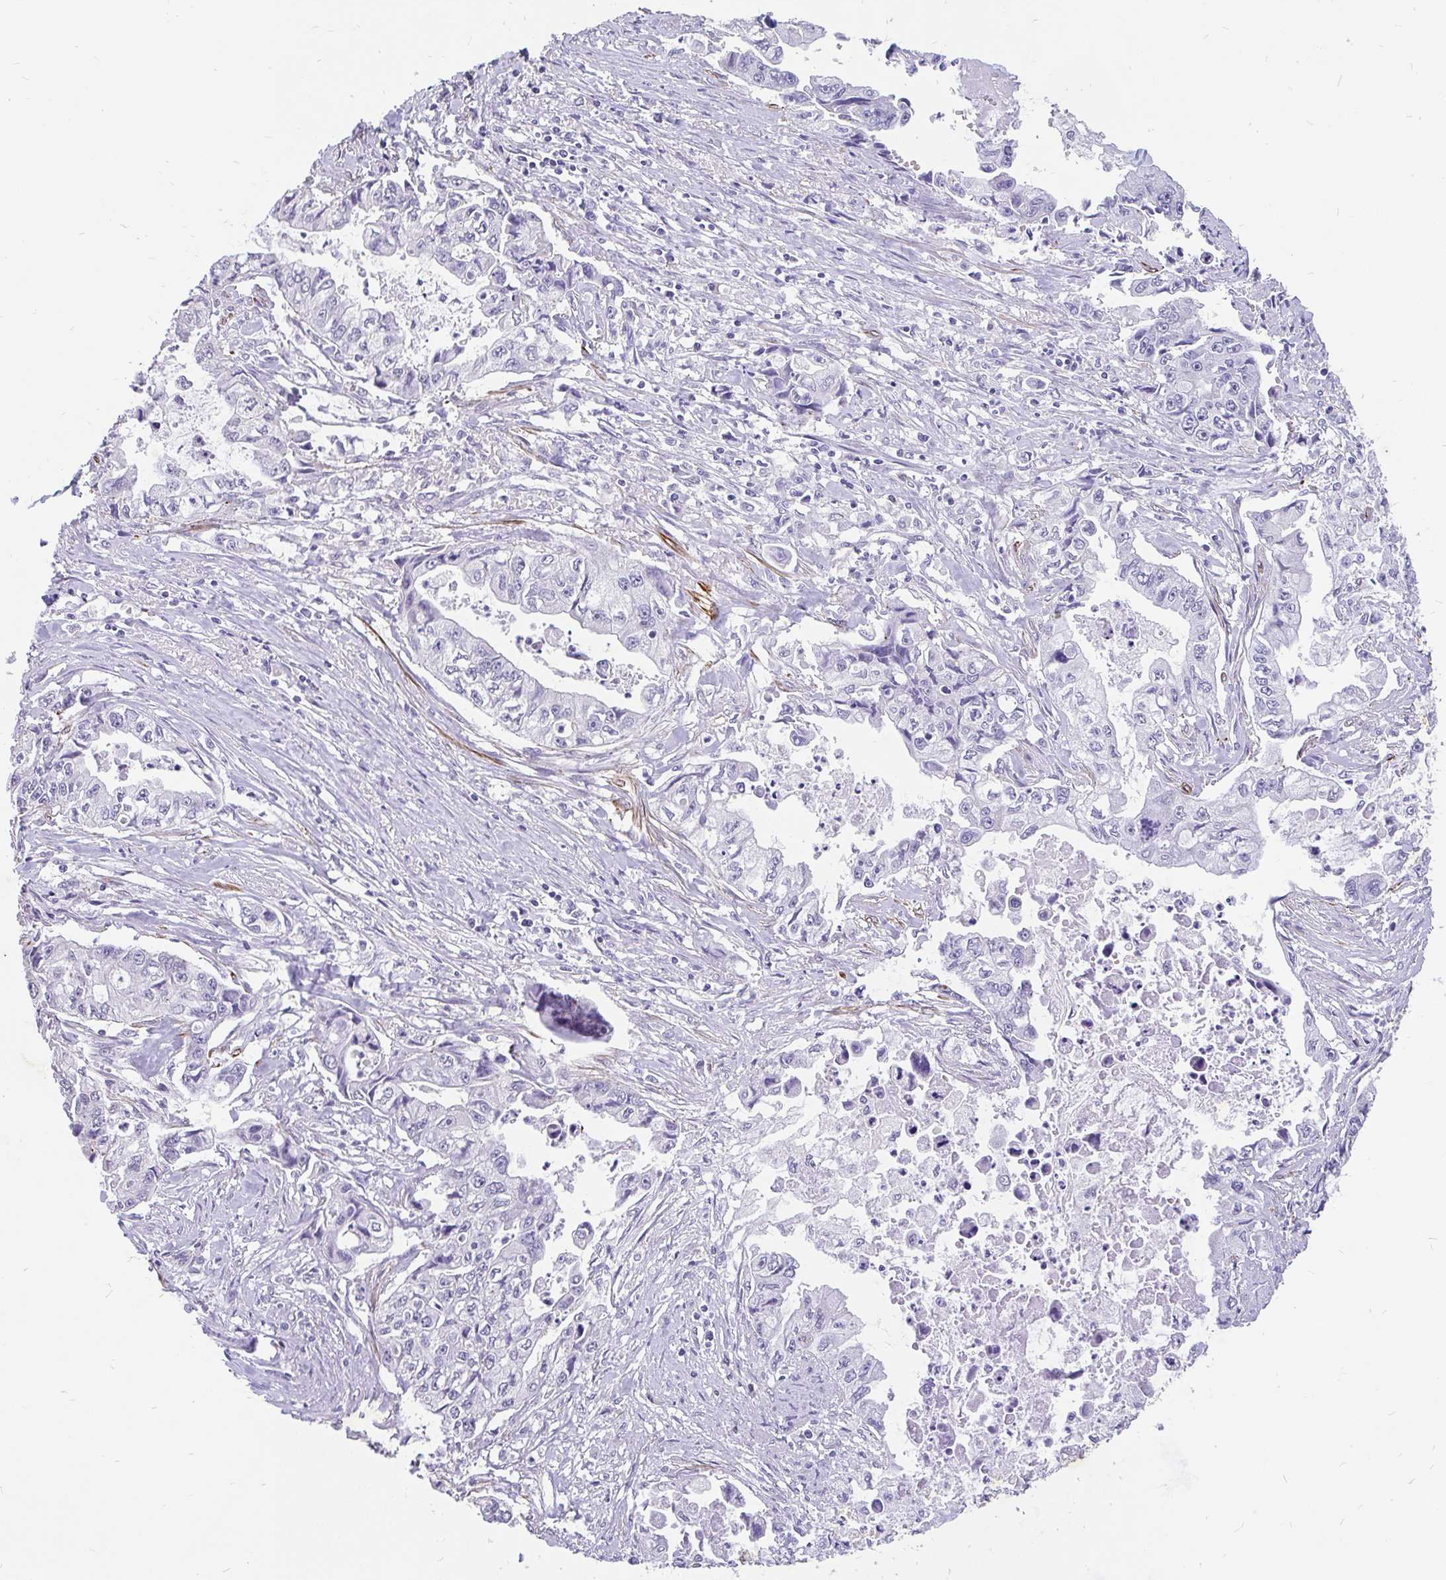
{"staining": {"intensity": "negative", "quantity": "none", "location": "none"}, "tissue": "pancreatic cancer", "cell_type": "Tumor cells", "image_type": "cancer", "snomed": [{"axis": "morphology", "description": "Adenocarcinoma, NOS"}, {"axis": "topography", "description": "Pancreas"}], "caption": "Immunohistochemistry of pancreatic cancer reveals no expression in tumor cells. Brightfield microscopy of IHC stained with DAB (3,3'-diaminobenzidine) (brown) and hematoxylin (blue), captured at high magnification.", "gene": "EML5", "patient": {"sex": "male", "age": 66}}